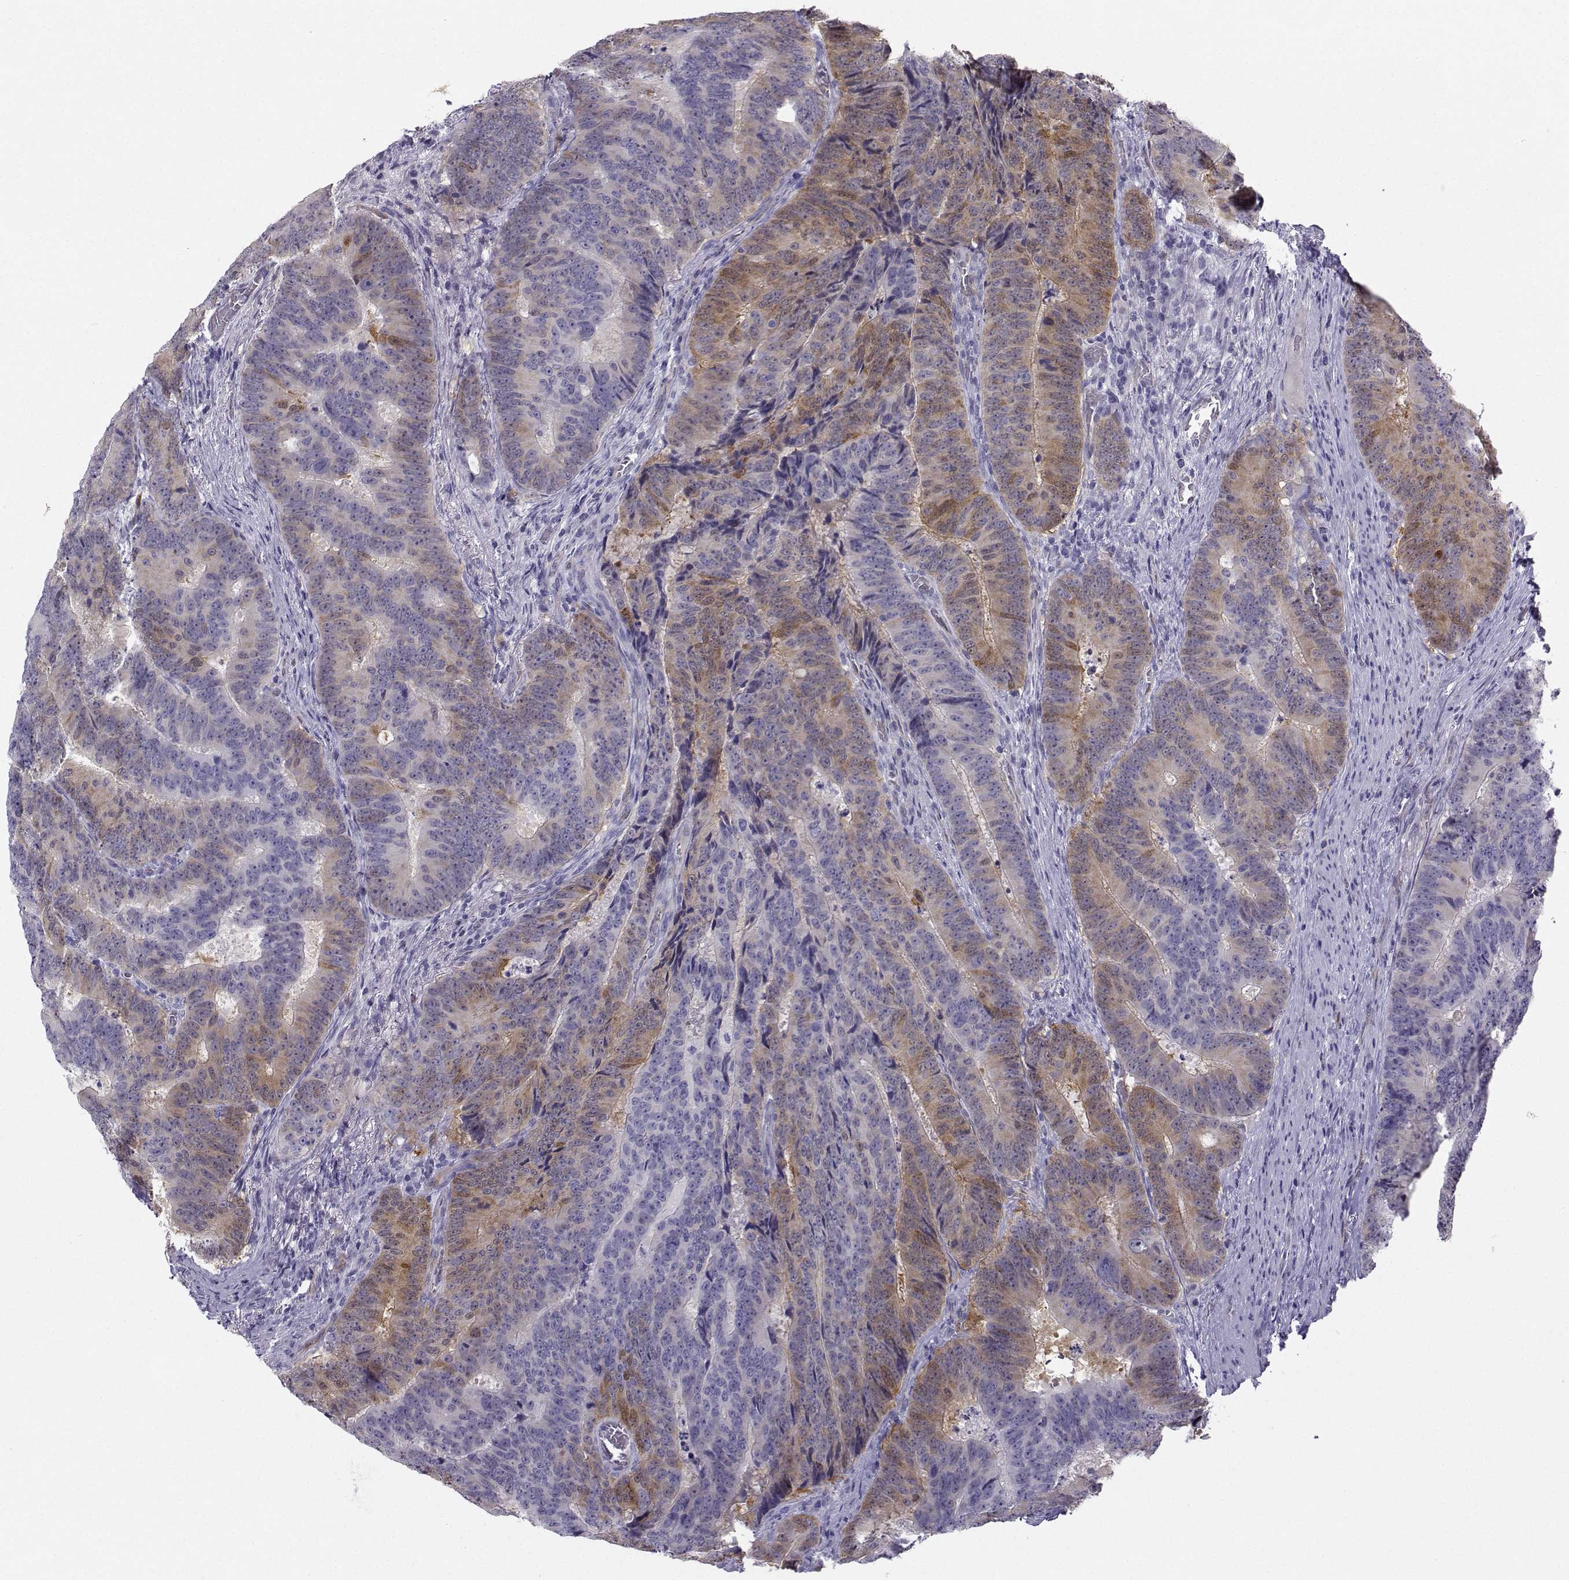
{"staining": {"intensity": "moderate", "quantity": "<25%", "location": "cytoplasmic/membranous"}, "tissue": "colorectal cancer", "cell_type": "Tumor cells", "image_type": "cancer", "snomed": [{"axis": "morphology", "description": "Adenocarcinoma, NOS"}, {"axis": "topography", "description": "Colon"}], "caption": "Colorectal cancer was stained to show a protein in brown. There is low levels of moderate cytoplasmic/membranous staining in about <25% of tumor cells.", "gene": "NQO1", "patient": {"sex": "female", "age": 82}}